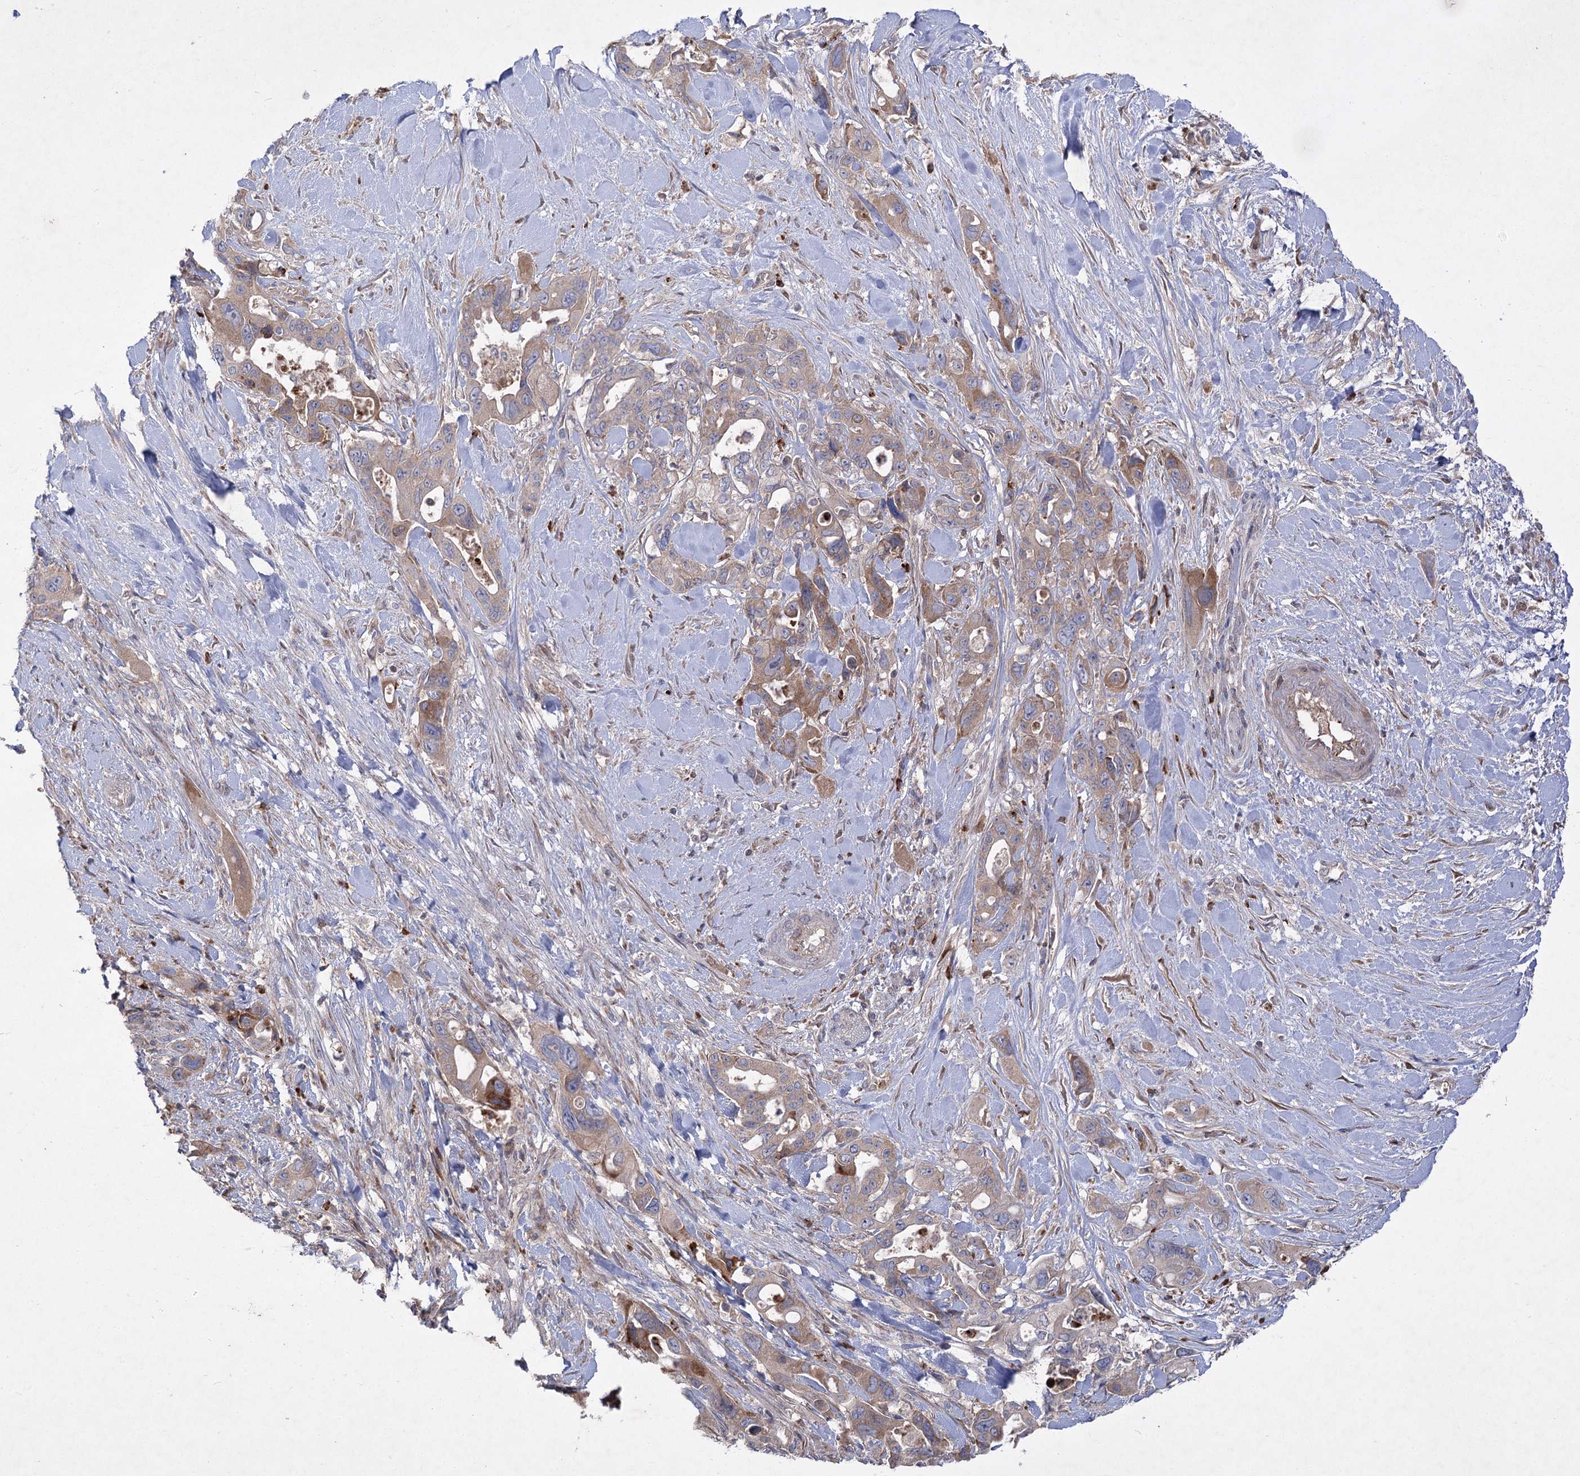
{"staining": {"intensity": "moderate", "quantity": "<25%", "location": "cytoplasmic/membranous"}, "tissue": "pancreatic cancer", "cell_type": "Tumor cells", "image_type": "cancer", "snomed": [{"axis": "morphology", "description": "Adenocarcinoma, NOS"}, {"axis": "topography", "description": "Pancreas"}], "caption": "Tumor cells exhibit low levels of moderate cytoplasmic/membranous expression in about <25% of cells in adenocarcinoma (pancreatic).", "gene": "PLEKHA5", "patient": {"sex": "male", "age": 46}}